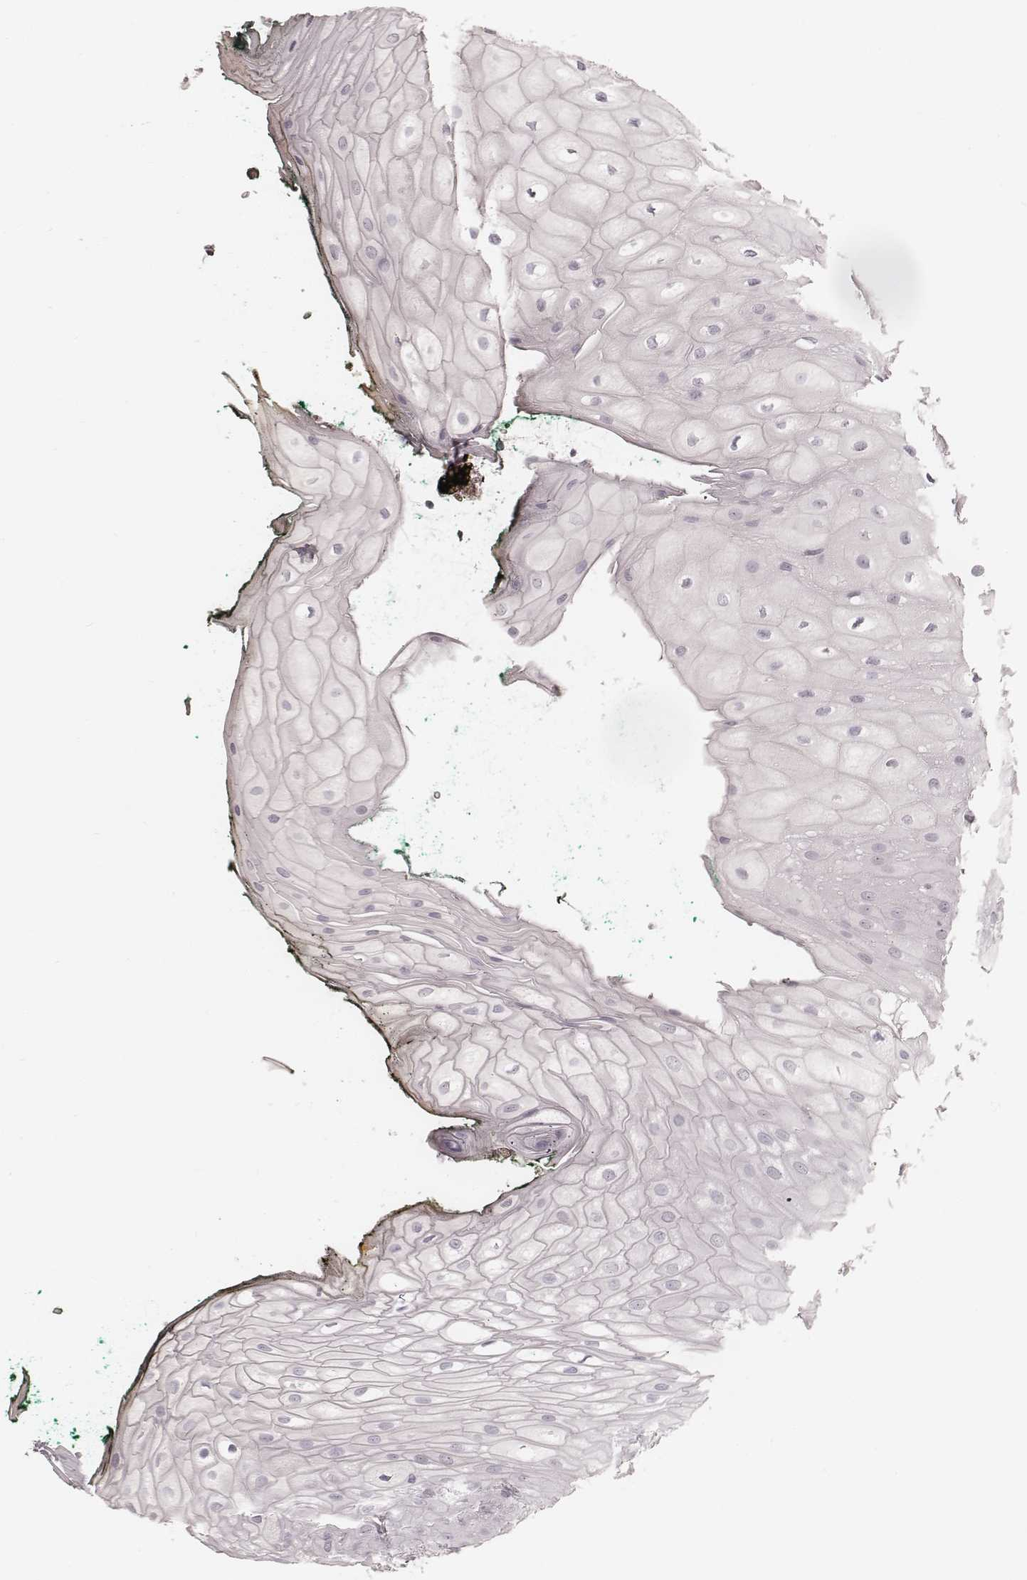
{"staining": {"intensity": "moderate", "quantity": "<25%", "location": "nuclear"}, "tissue": "oral mucosa", "cell_type": "Squamous epithelial cells", "image_type": "normal", "snomed": [{"axis": "morphology", "description": "Normal tissue, NOS"}, {"axis": "topography", "description": "Oral tissue"}, {"axis": "topography", "description": "Head-Neck"}], "caption": "This is a photomicrograph of immunohistochemistry (IHC) staining of normal oral mucosa, which shows moderate positivity in the nuclear of squamous epithelial cells.", "gene": "TEX37", "patient": {"sex": "female", "age": 68}}